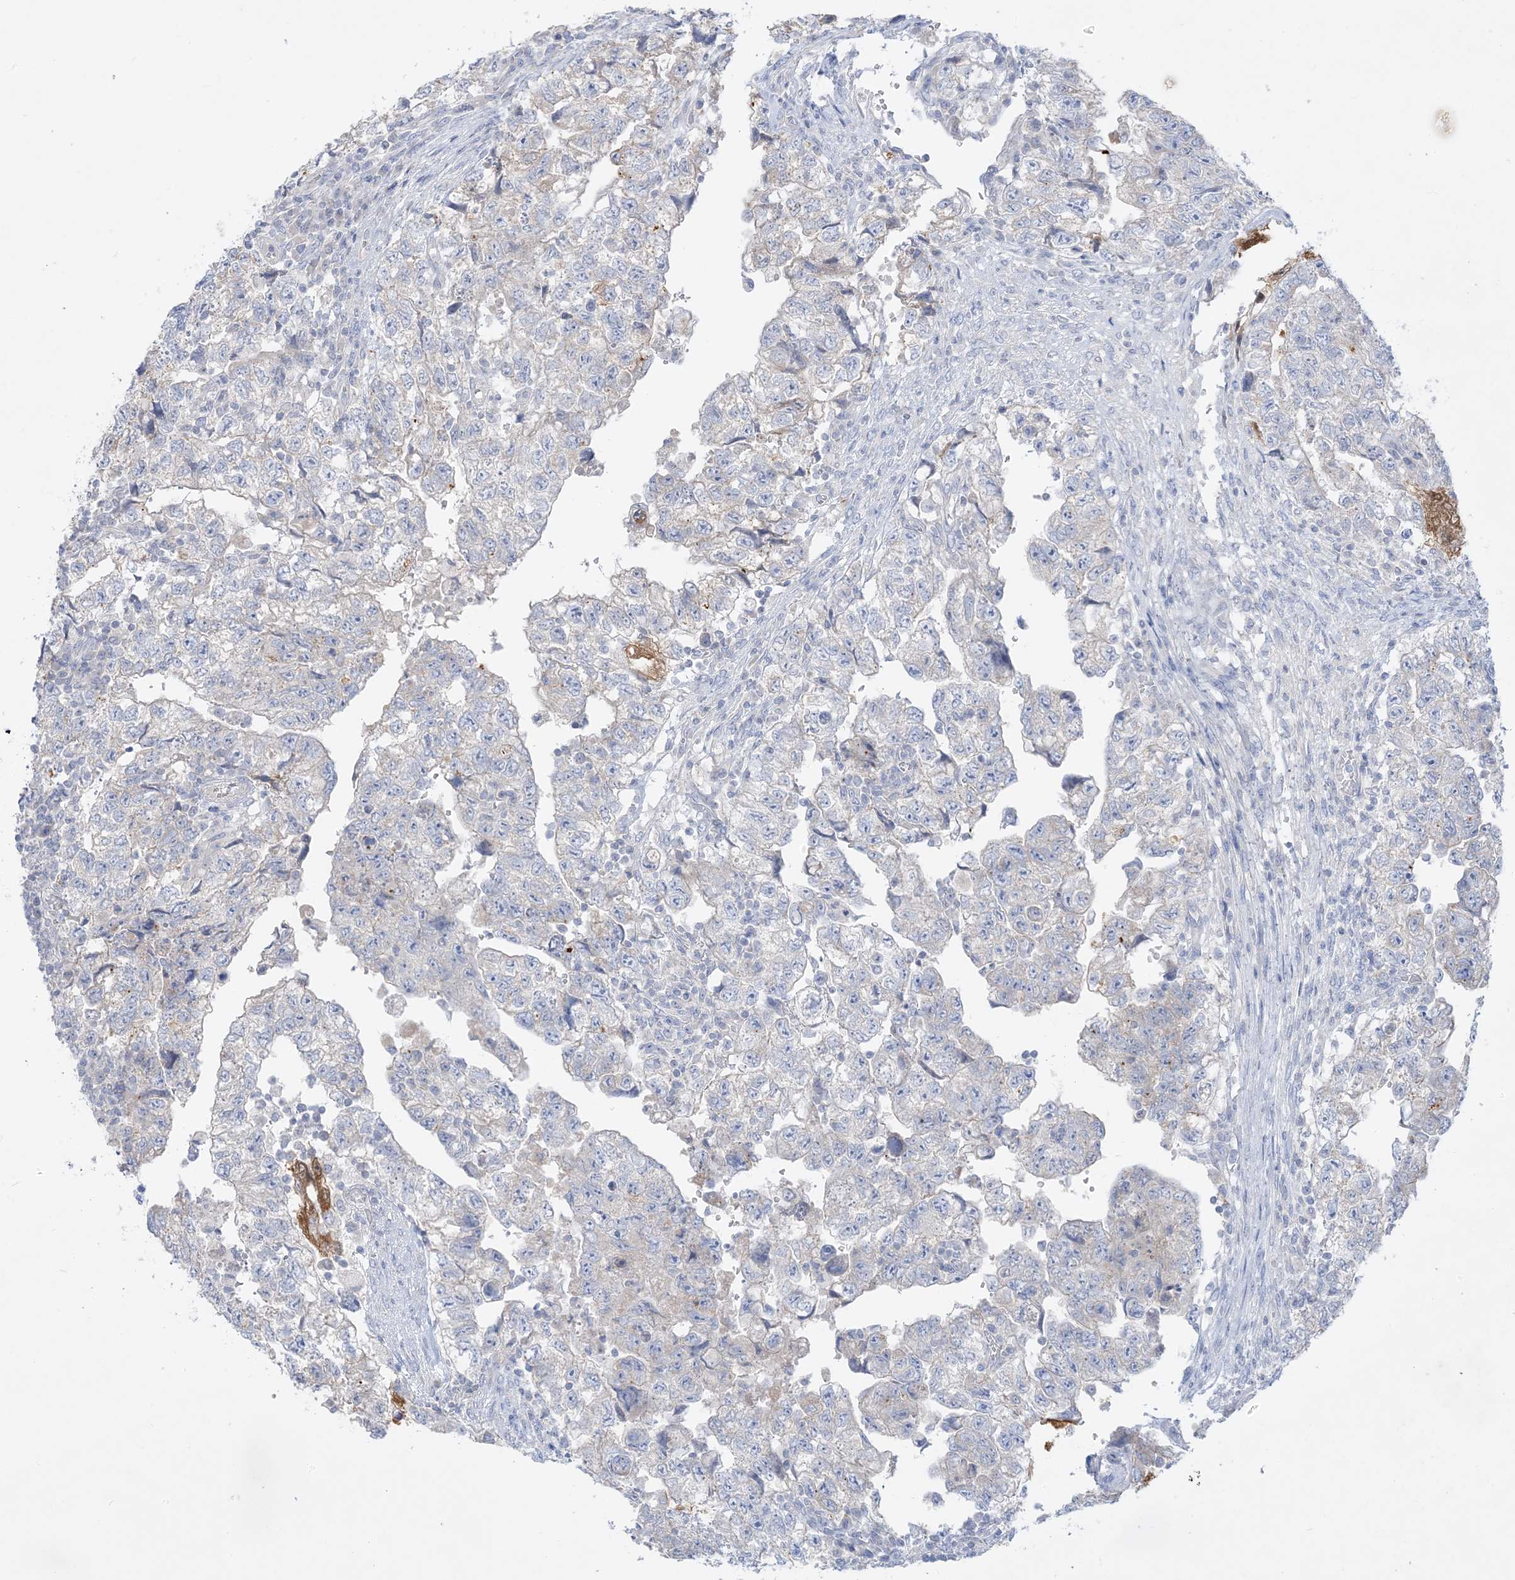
{"staining": {"intensity": "negative", "quantity": "none", "location": "none"}, "tissue": "testis cancer", "cell_type": "Tumor cells", "image_type": "cancer", "snomed": [{"axis": "morphology", "description": "Carcinoma, Embryonal, NOS"}, {"axis": "topography", "description": "Testis"}], "caption": "Protein analysis of testis embryonal carcinoma displays no significant staining in tumor cells. (IHC, brightfield microscopy, high magnification).", "gene": "FAM184A", "patient": {"sex": "male", "age": 36}}